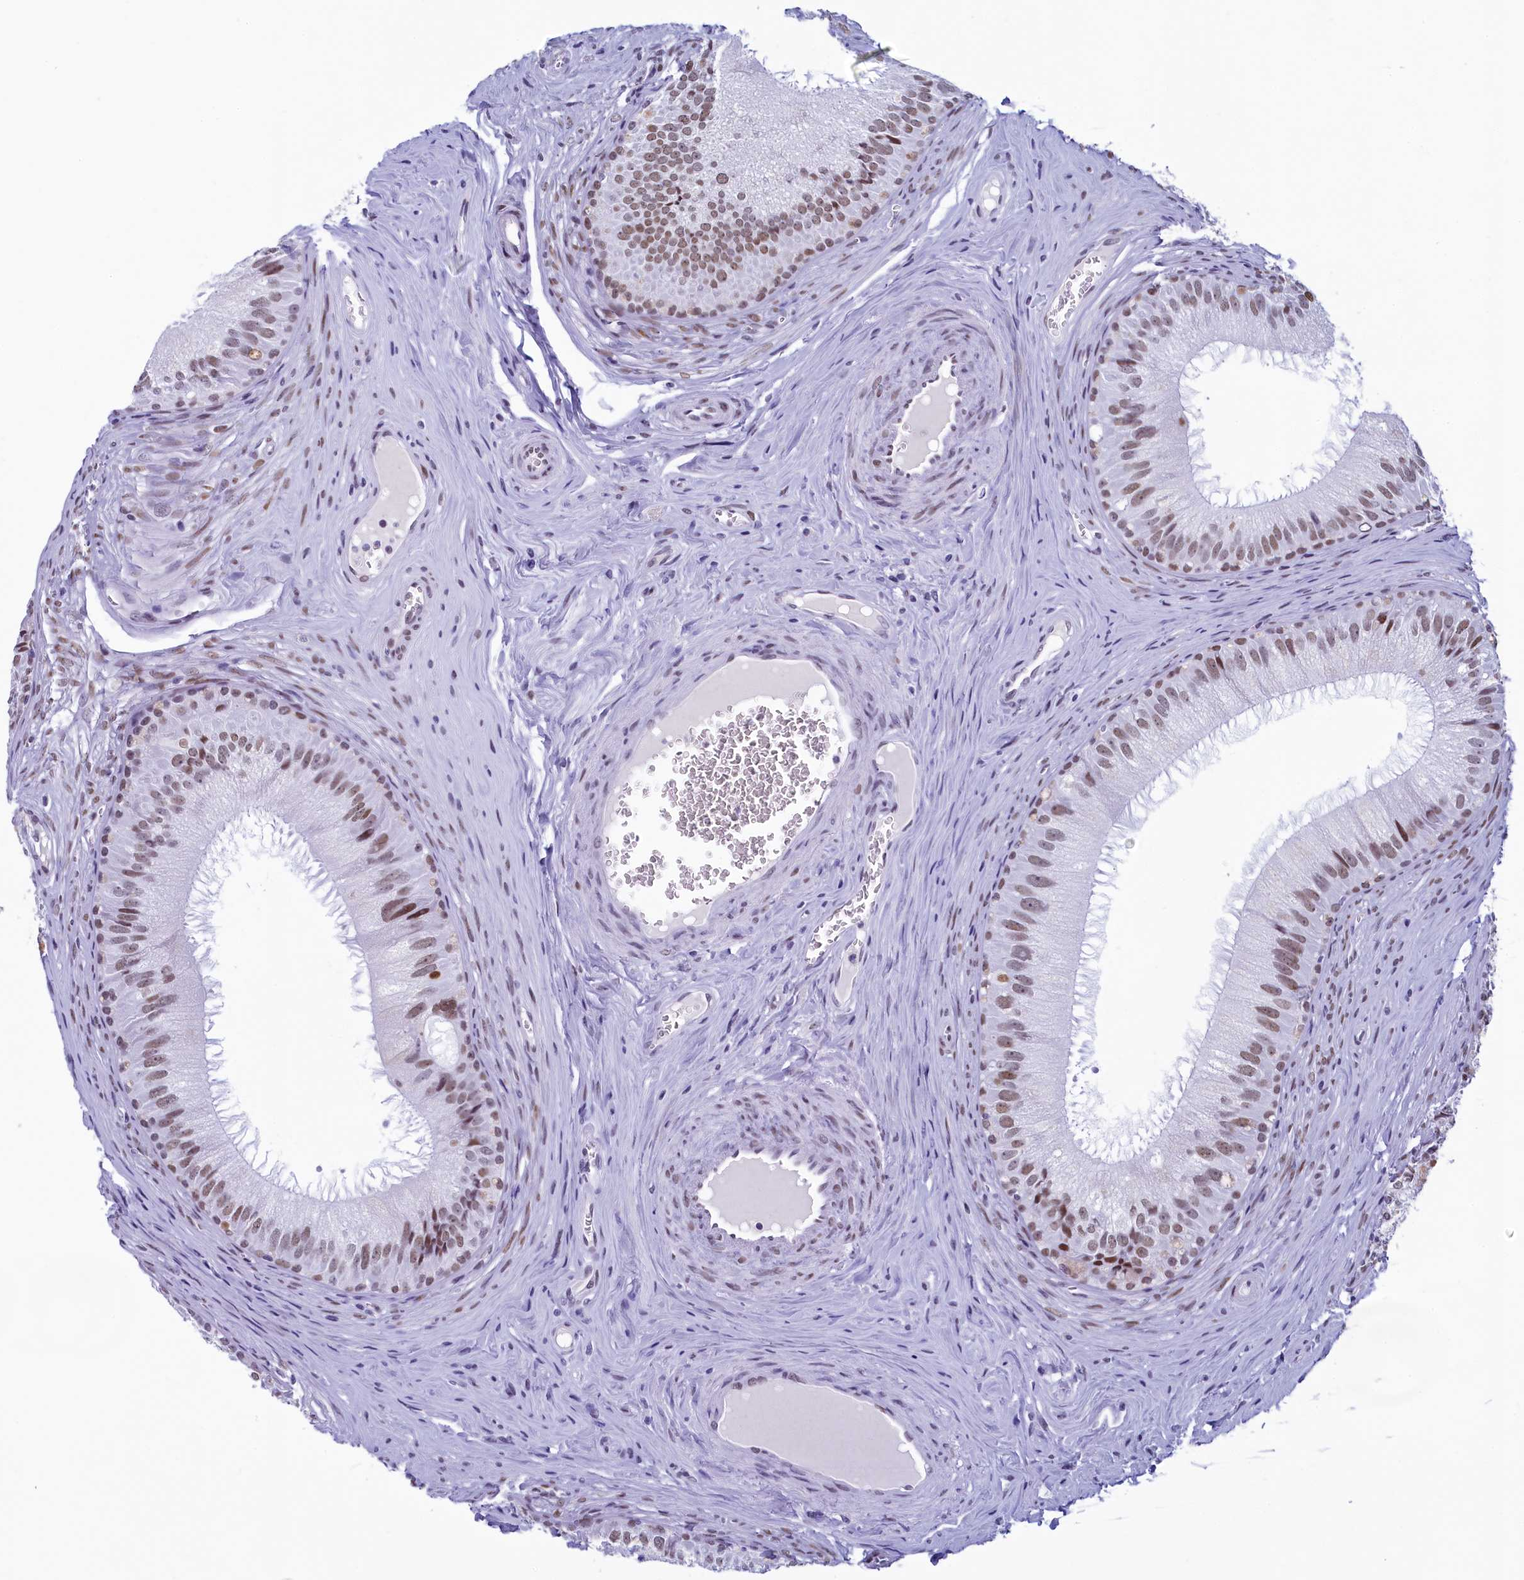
{"staining": {"intensity": "moderate", "quantity": ">75%", "location": "nuclear"}, "tissue": "epididymis", "cell_type": "Glandular cells", "image_type": "normal", "snomed": [{"axis": "morphology", "description": "Normal tissue, NOS"}, {"axis": "topography", "description": "Epididymis"}], "caption": "Epididymis stained with DAB IHC demonstrates medium levels of moderate nuclear staining in about >75% of glandular cells.", "gene": "SUGP2", "patient": {"sex": "male", "age": 46}}